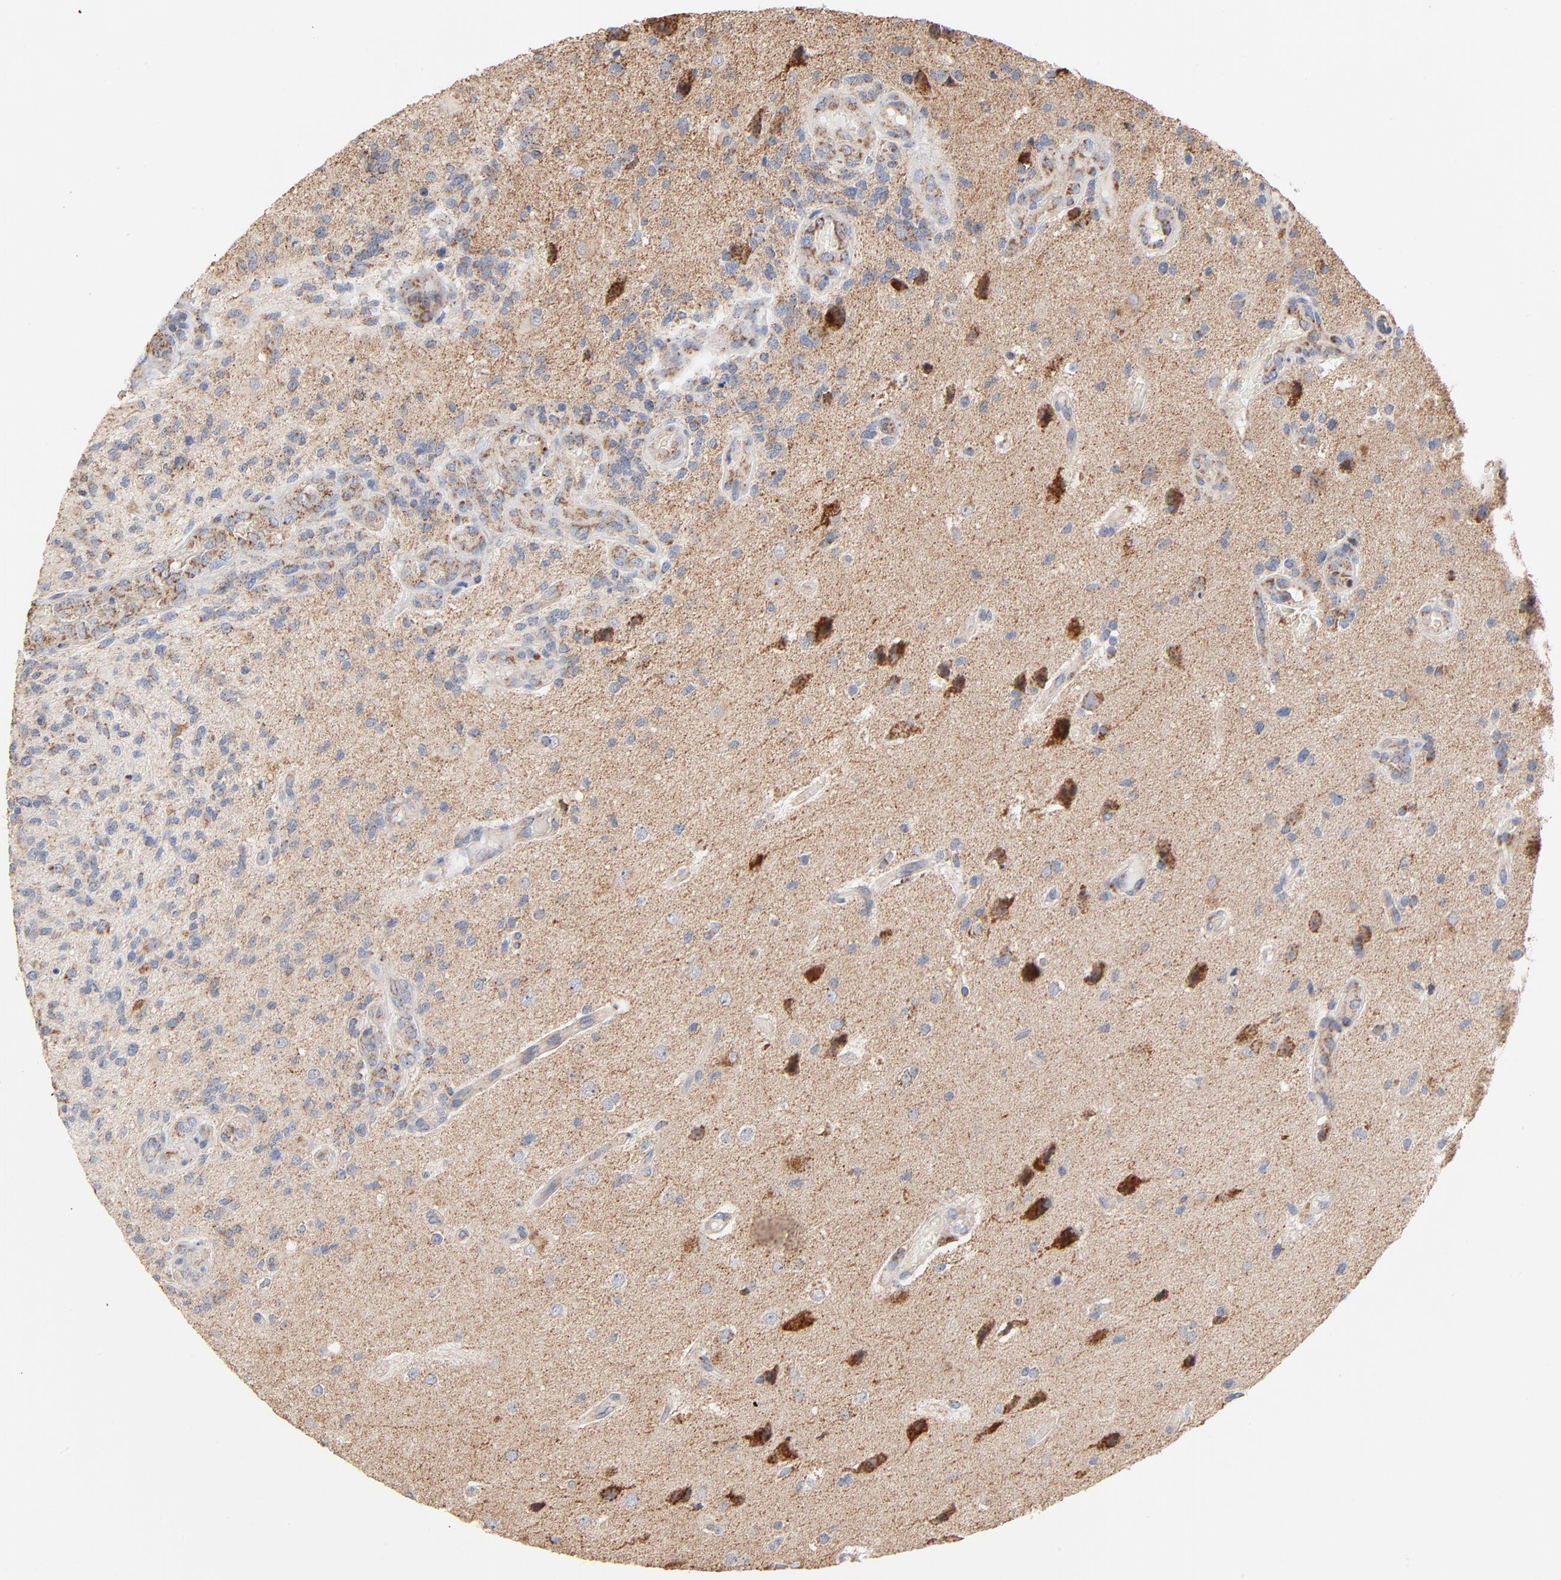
{"staining": {"intensity": "moderate", "quantity": "25%-75%", "location": "cytoplasmic/membranous"}, "tissue": "glioma", "cell_type": "Tumor cells", "image_type": "cancer", "snomed": [{"axis": "morphology", "description": "Normal tissue, NOS"}, {"axis": "morphology", "description": "Glioma, malignant, High grade"}, {"axis": "topography", "description": "Cerebral cortex"}], "caption": "Tumor cells show medium levels of moderate cytoplasmic/membranous expression in approximately 25%-75% of cells in glioma. The staining was performed using DAB, with brown indicating positive protein expression. Nuclei are stained blue with hematoxylin.", "gene": "UQCRC1", "patient": {"sex": "male", "age": 75}}